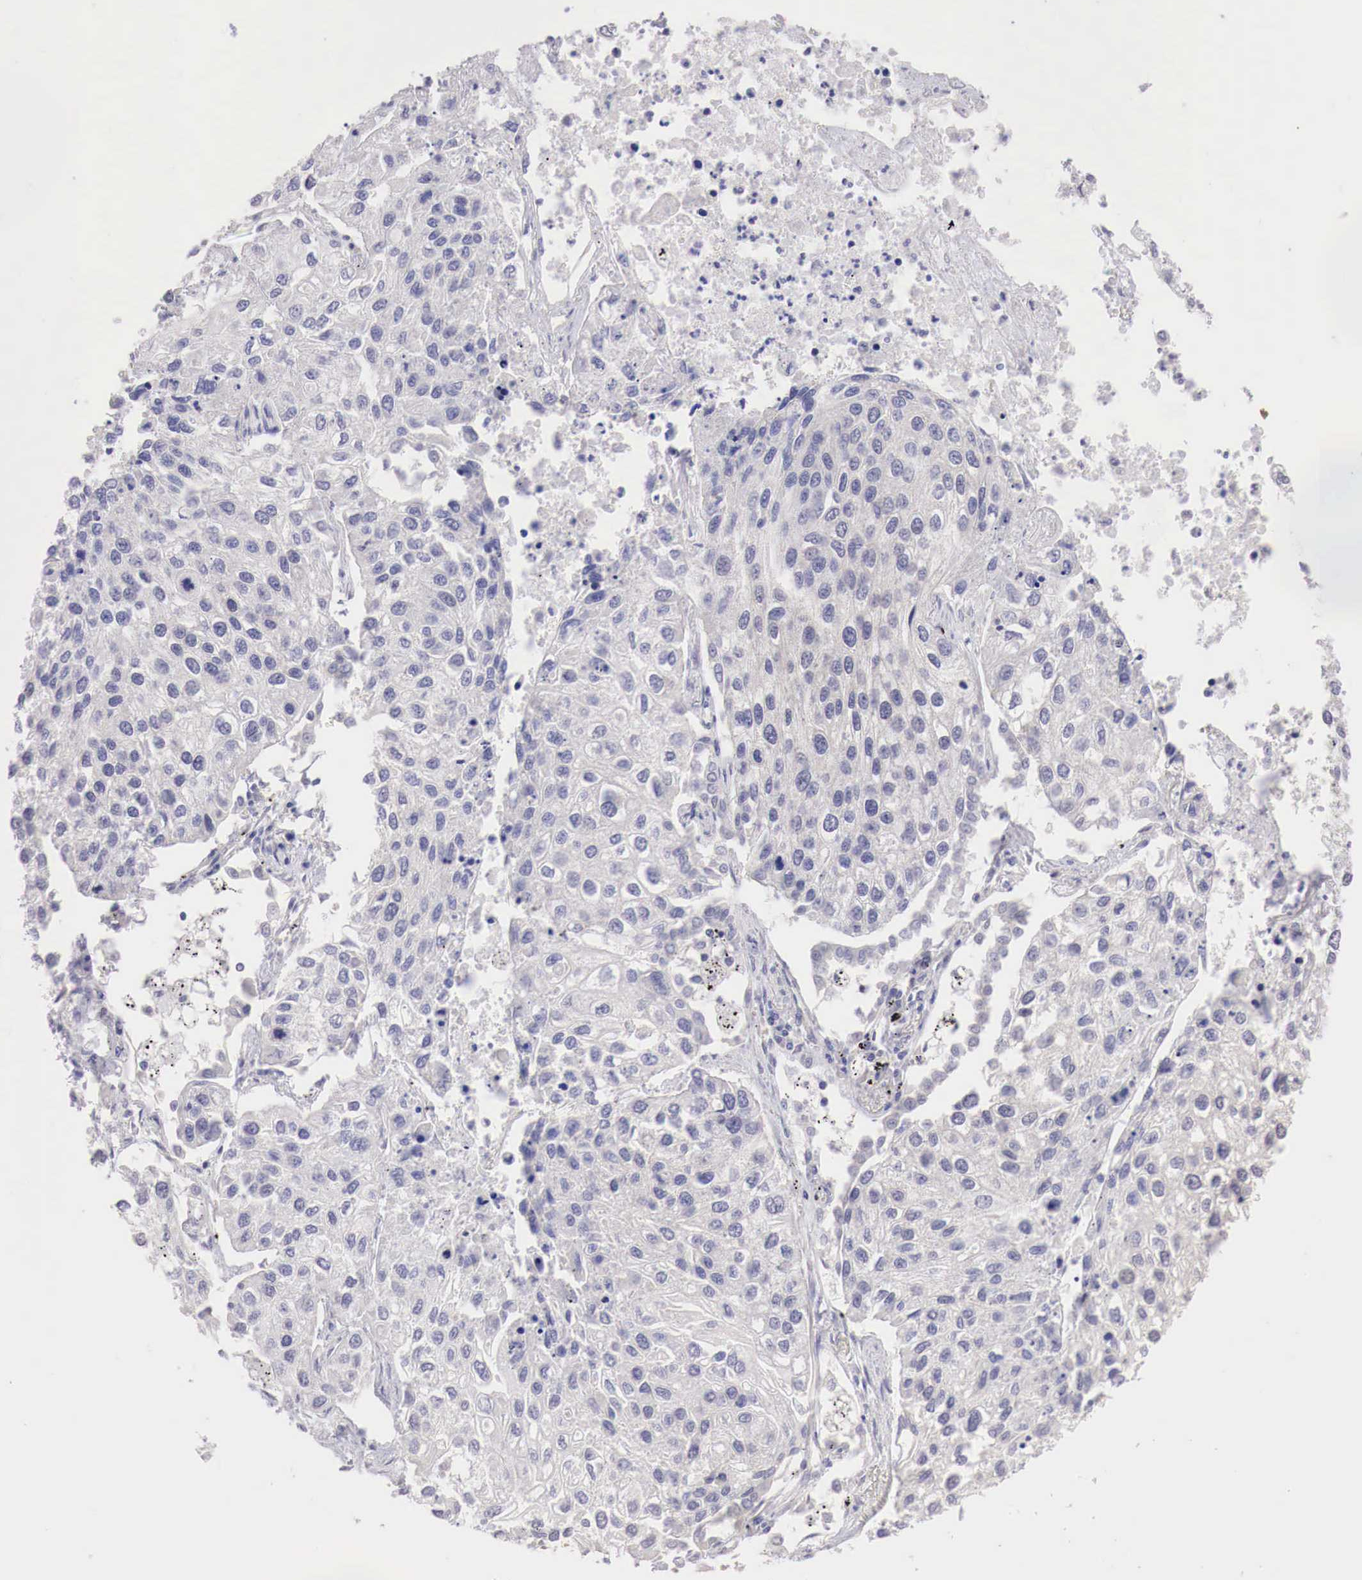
{"staining": {"intensity": "negative", "quantity": "none", "location": "none"}, "tissue": "lung cancer", "cell_type": "Tumor cells", "image_type": "cancer", "snomed": [{"axis": "morphology", "description": "Squamous cell carcinoma, NOS"}, {"axis": "topography", "description": "Lung"}], "caption": "Tumor cells are negative for protein expression in human lung squamous cell carcinoma. The staining is performed using DAB brown chromogen with nuclei counter-stained in using hematoxylin.", "gene": "PABIR2", "patient": {"sex": "male", "age": 75}}